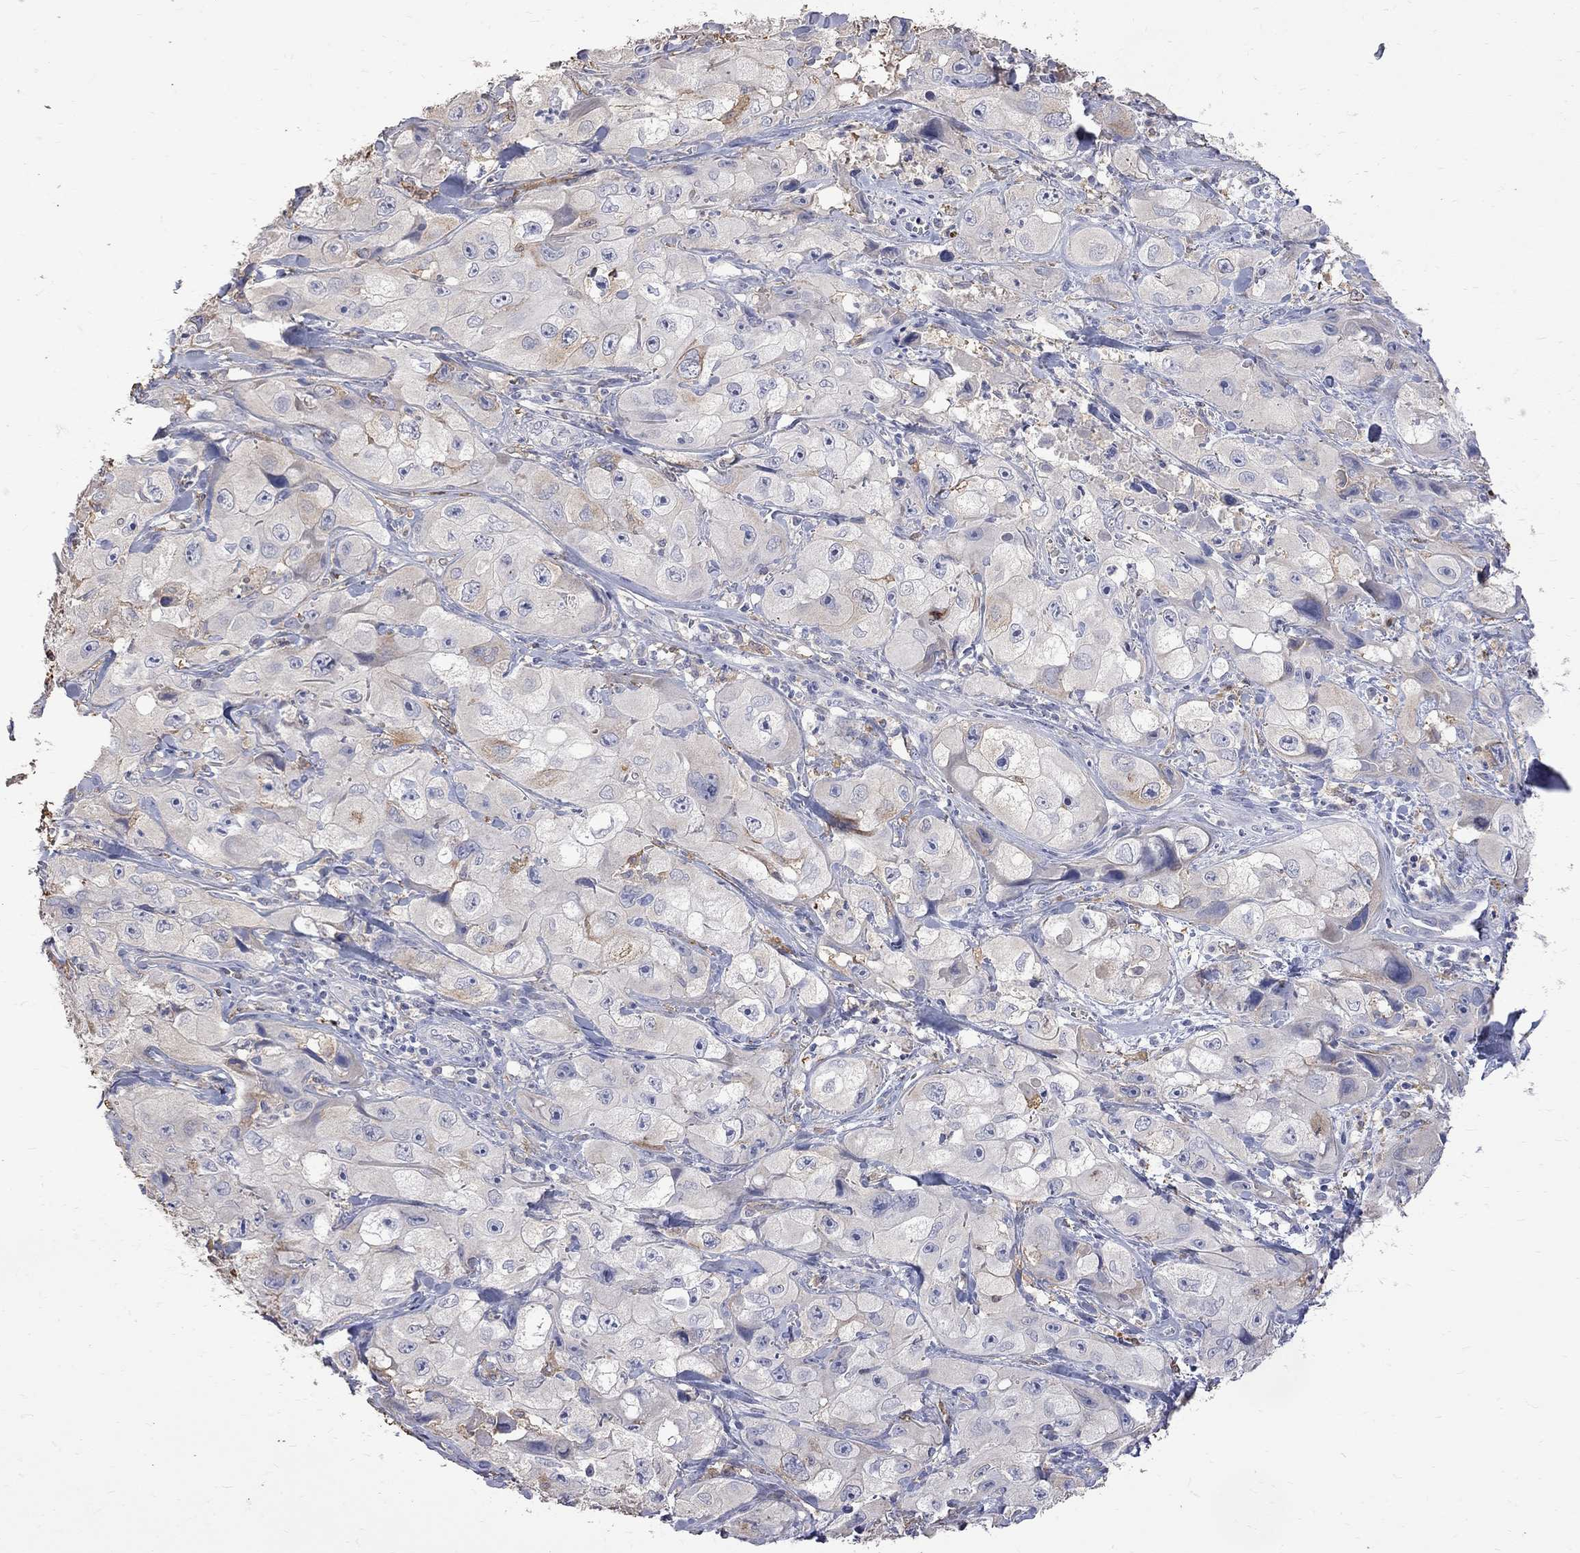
{"staining": {"intensity": "weak", "quantity": "<25%", "location": "cytoplasmic/membranous"}, "tissue": "skin cancer", "cell_type": "Tumor cells", "image_type": "cancer", "snomed": [{"axis": "morphology", "description": "Squamous cell carcinoma, NOS"}, {"axis": "topography", "description": "Skin"}, {"axis": "topography", "description": "Subcutis"}], "caption": "An image of skin cancer stained for a protein exhibits no brown staining in tumor cells.", "gene": "CKAP2", "patient": {"sex": "male", "age": 73}}